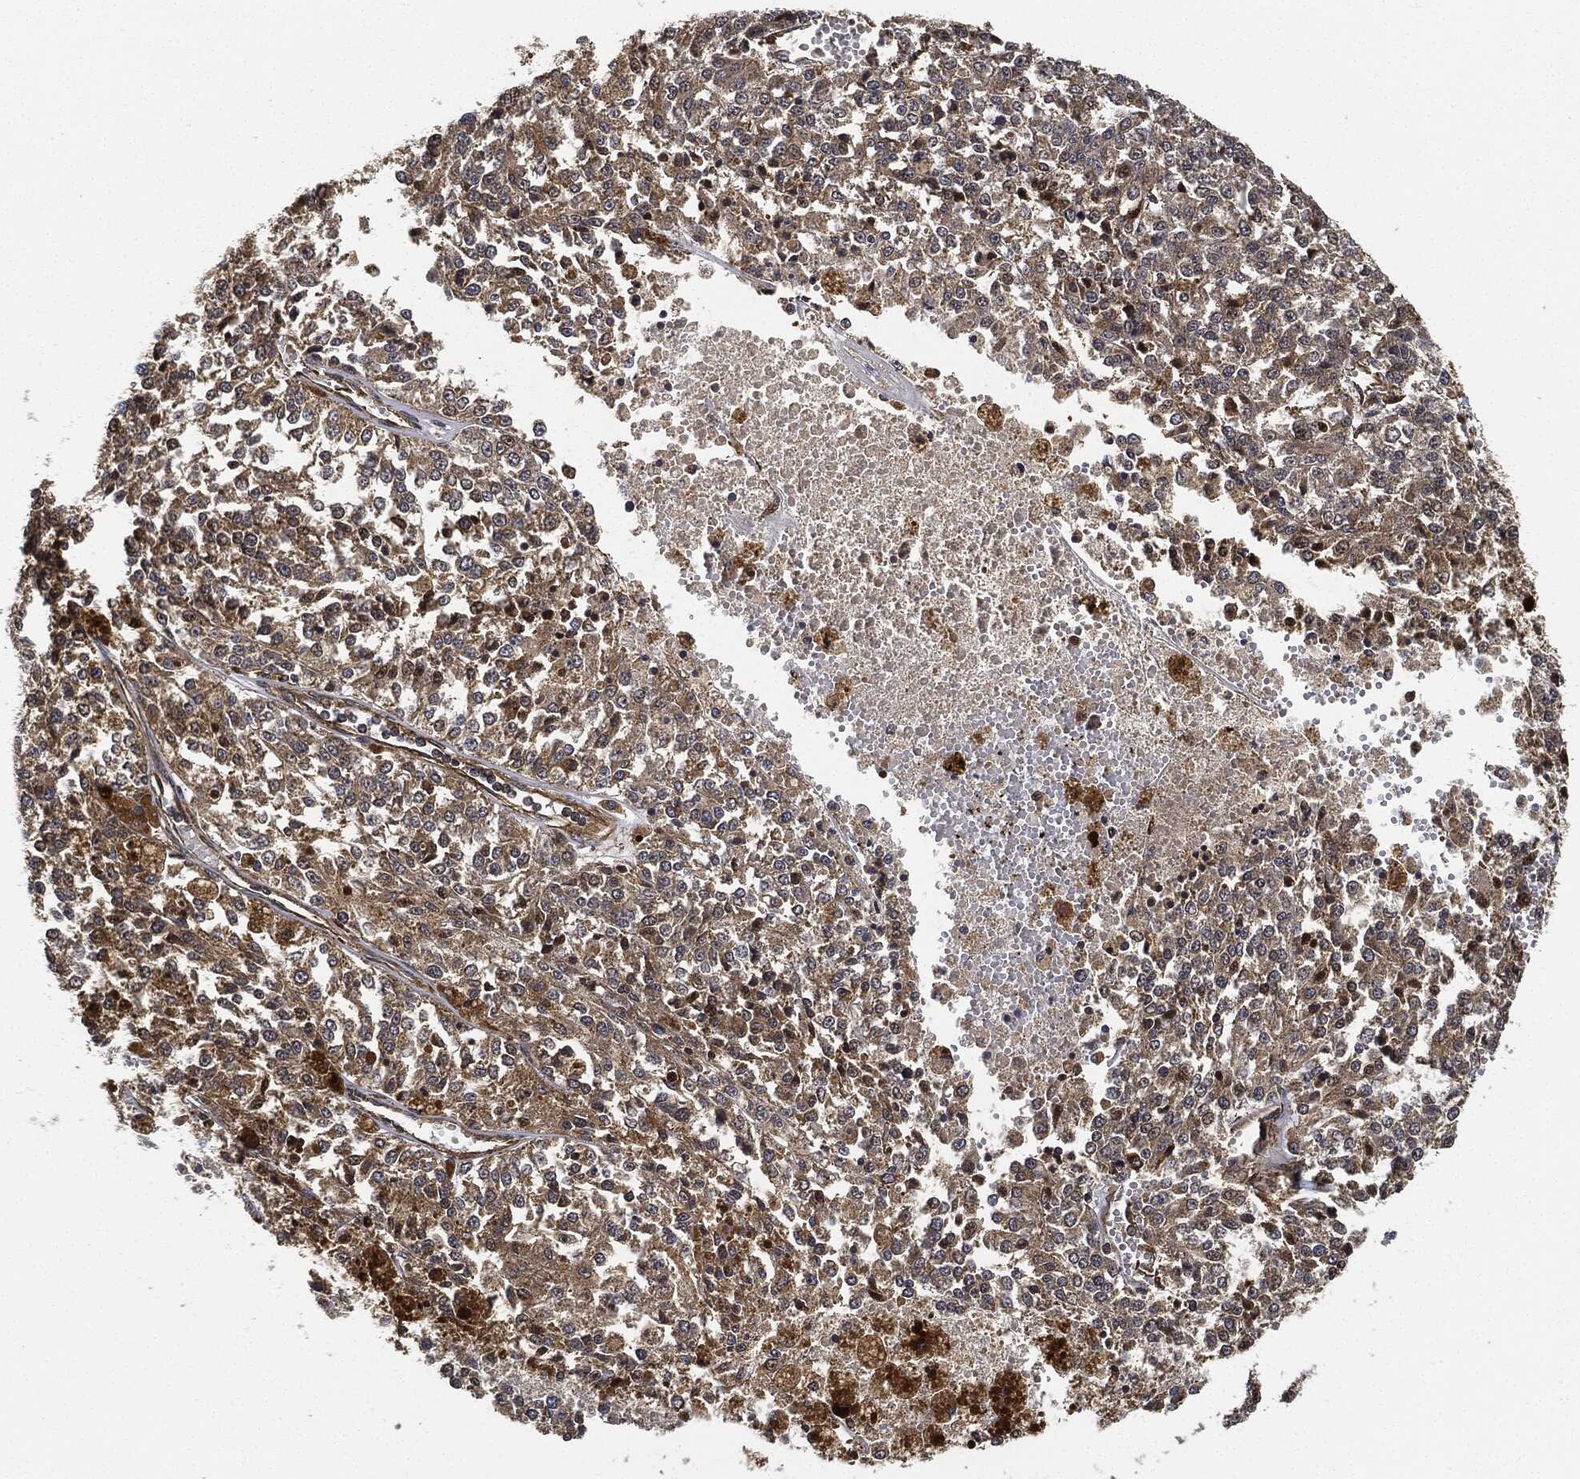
{"staining": {"intensity": "moderate", "quantity": "25%-75%", "location": "cytoplasmic/membranous"}, "tissue": "melanoma", "cell_type": "Tumor cells", "image_type": "cancer", "snomed": [{"axis": "morphology", "description": "Malignant melanoma, Metastatic site"}, {"axis": "topography", "description": "Lymph node"}], "caption": "Protein staining exhibits moderate cytoplasmic/membranous staining in approximately 25%-75% of tumor cells in melanoma.", "gene": "CEP290", "patient": {"sex": "female", "age": 64}}